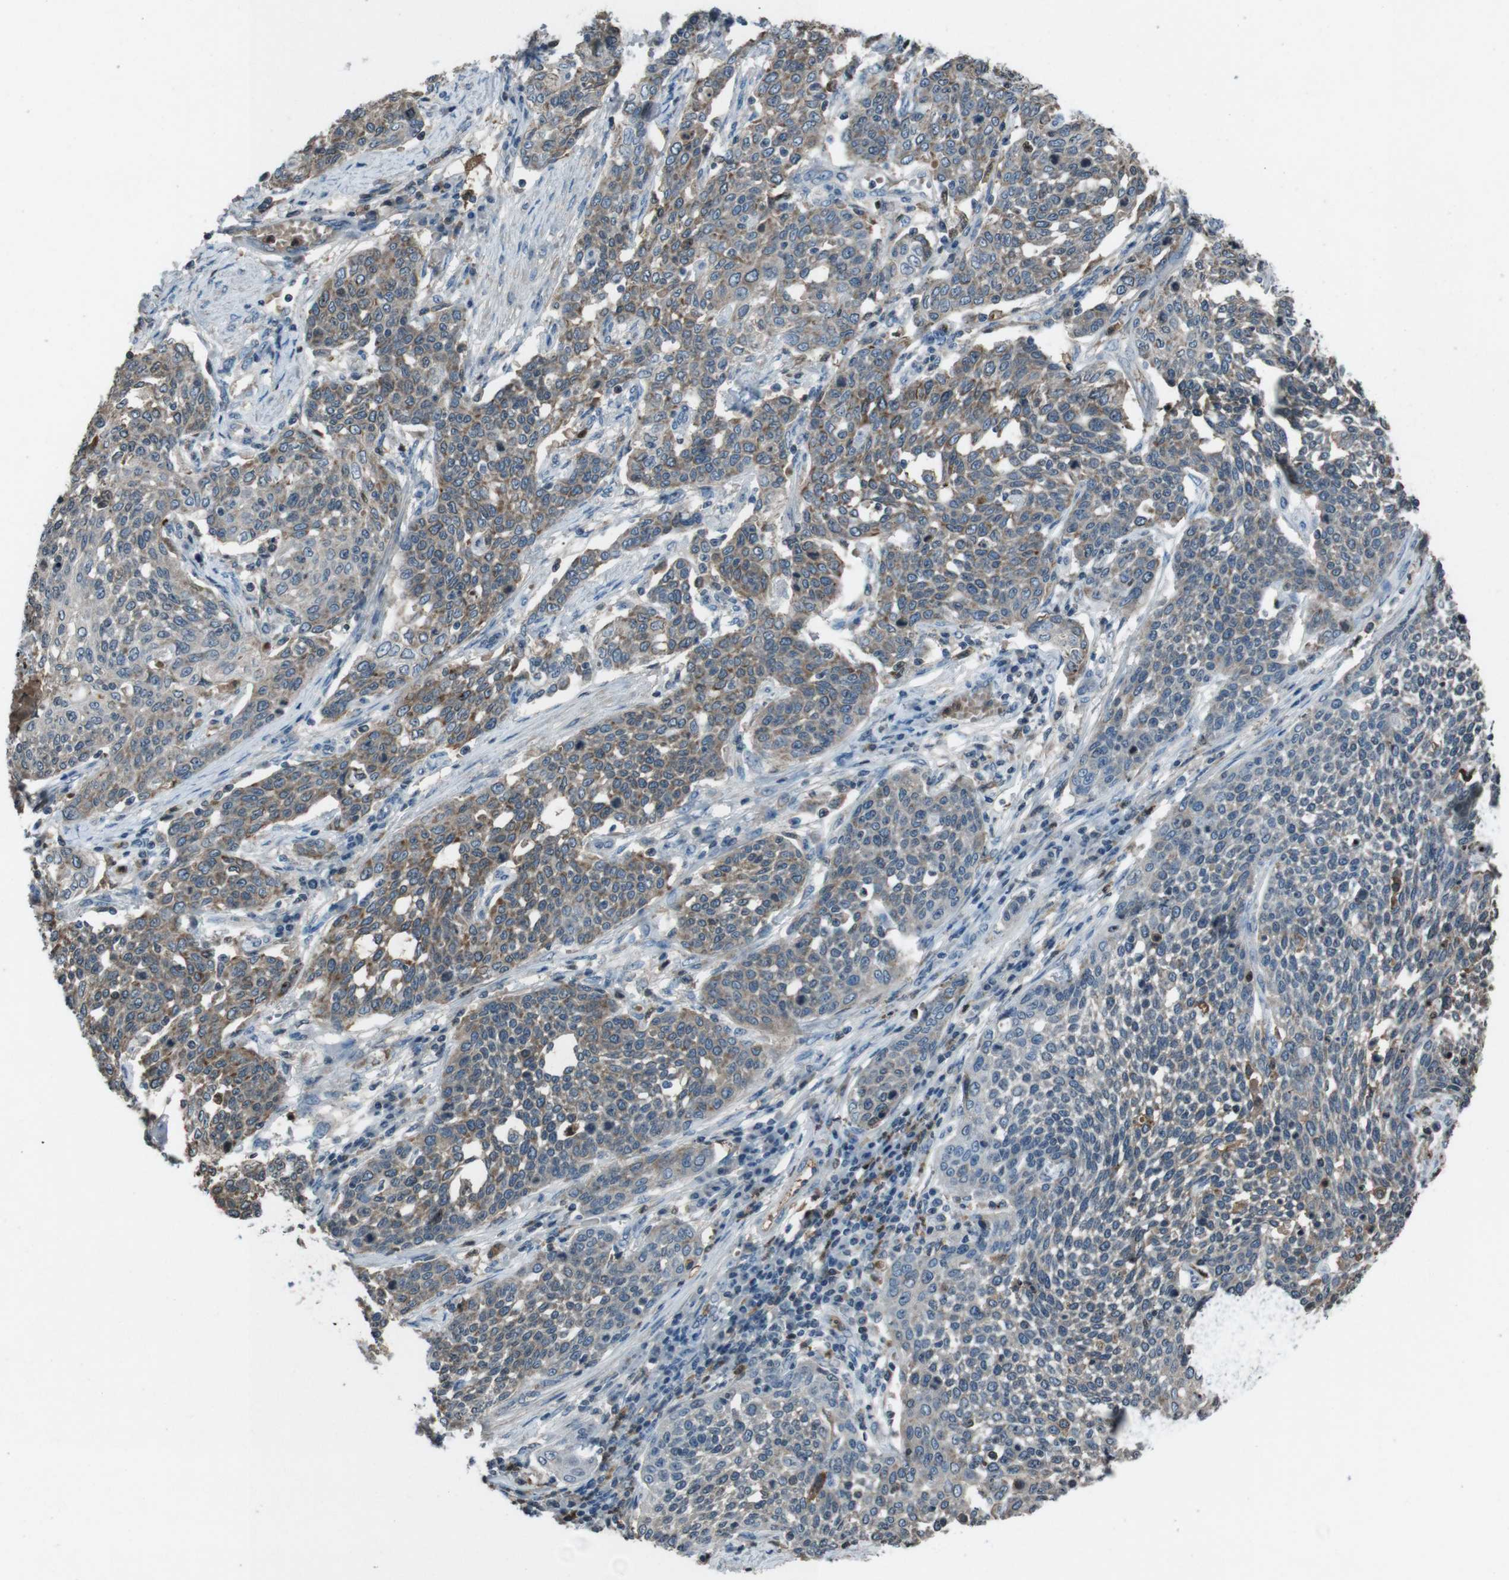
{"staining": {"intensity": "weak", "quantity": ">75%", "location": "cytoplasmic/membranous"}, "tissue": "cervical cancer", "cell_type": "Tumor cells", "image_type": "cancer", "snomed": [{"axis": "morphology", "description": "Squamous cell carcinoma, NOS"}, {"axis": "topography", "description": "Cervix"}], "caption": "The micrograph exhibits staining of squamous cell carcinoma (cervical), revealing weak cytoplasmic/membranous protein positivity (brown color) within tumor cells.", "gene": "UGT1A6", "patient": {"sex": "female", "age": 34}}